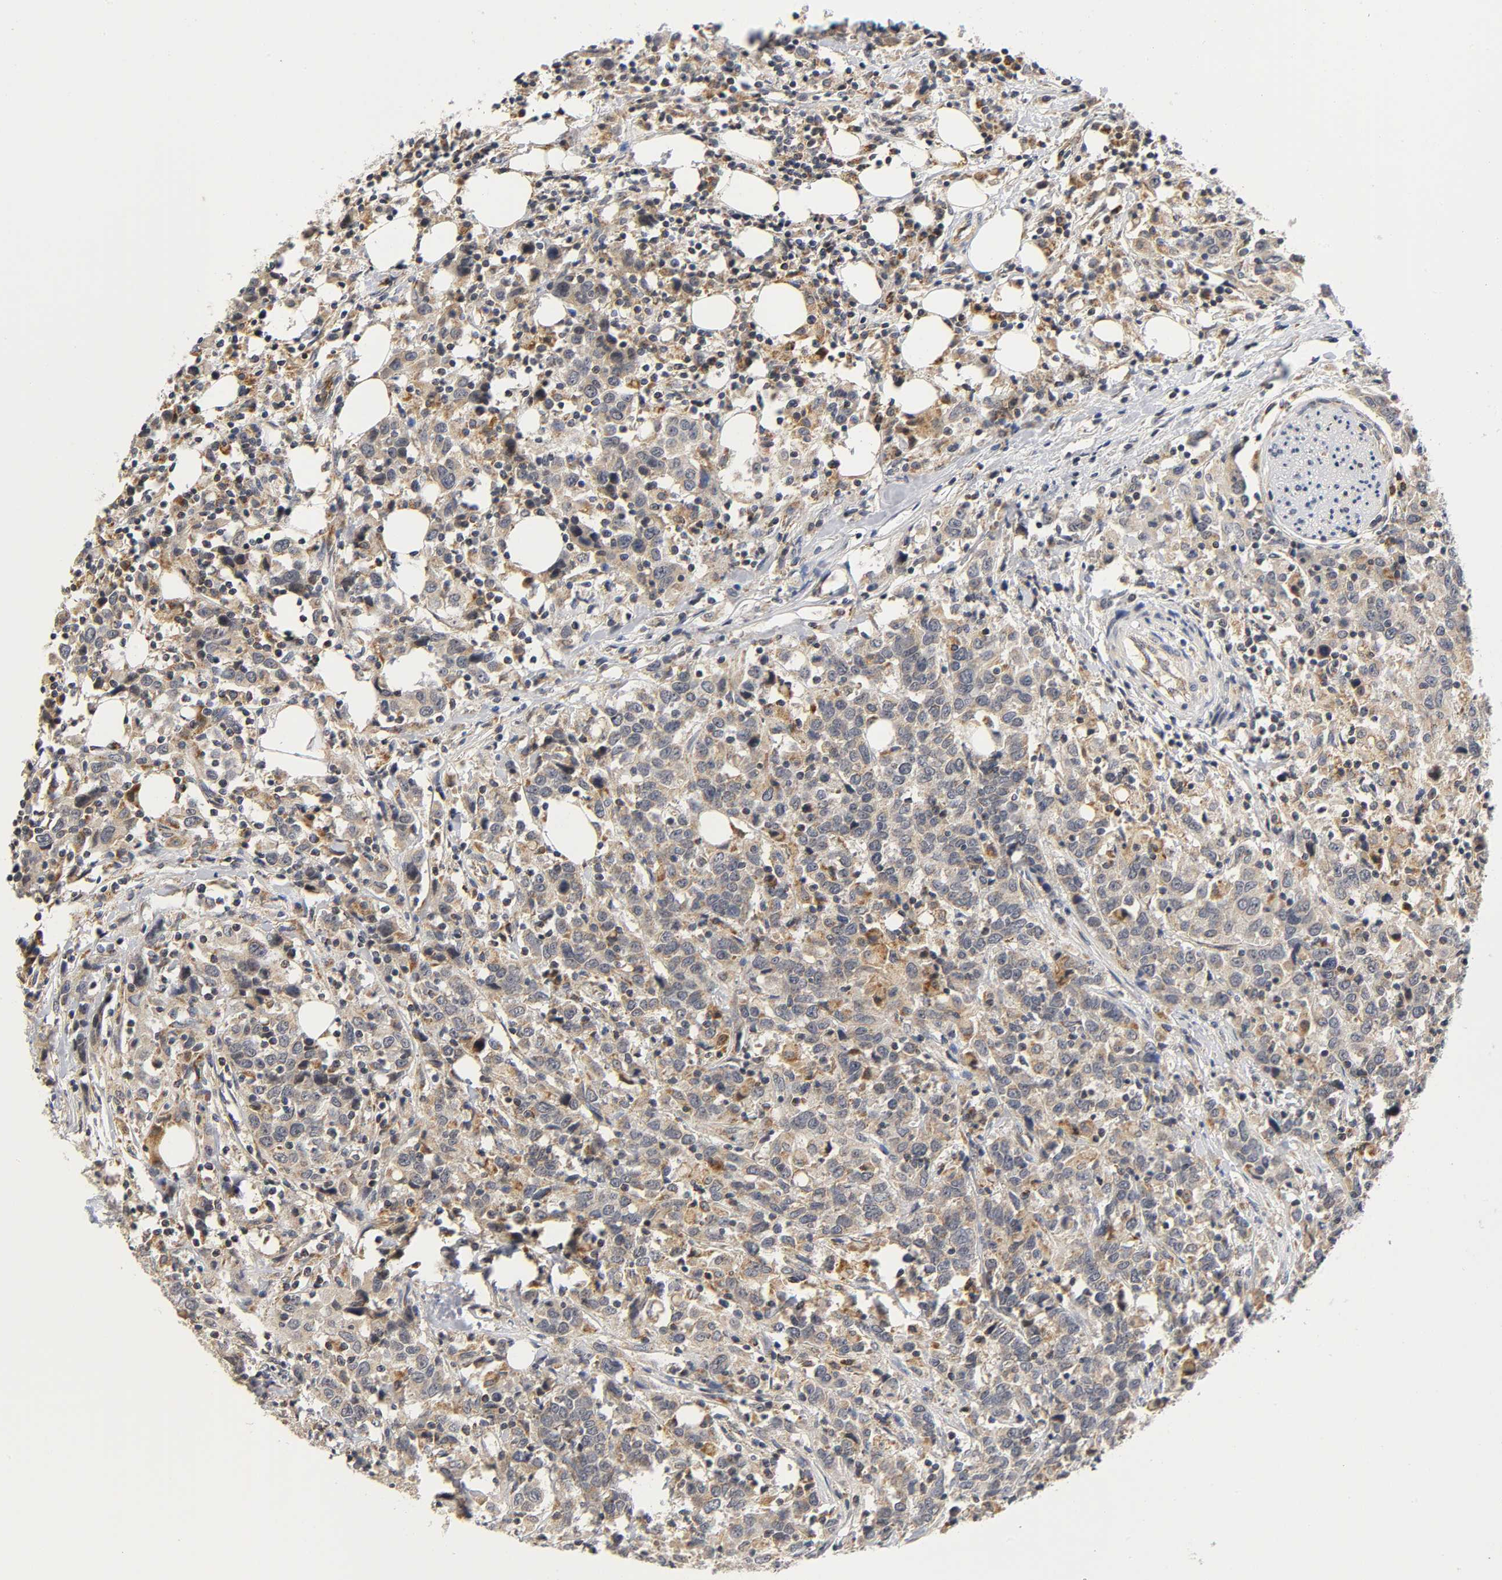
{"staining": {"intensity": "moderate", "quantity": ">75%", "location": "cytoplasmic/membranous"}, "tissue": "urothelial cancer", "cell_type": "Tumor cells", "image_type": "cancer", "snomed": [{"axis": "morphology", "description": "Urothelial carcinoma, High grade"}, {"axis": "topography", "description": "Urinary bladder"}], "caption": "An immunohistochemistry (IHC) photomicrograph of neoplastic tissue is shown. Protein staining in brown highlights moderate cytoplasmic/membranous positivity in urothelial carcinoma (high-grade) within tumor cells.", "gene": "NRP1", "patient": {"sex": "male", "age": 61}}